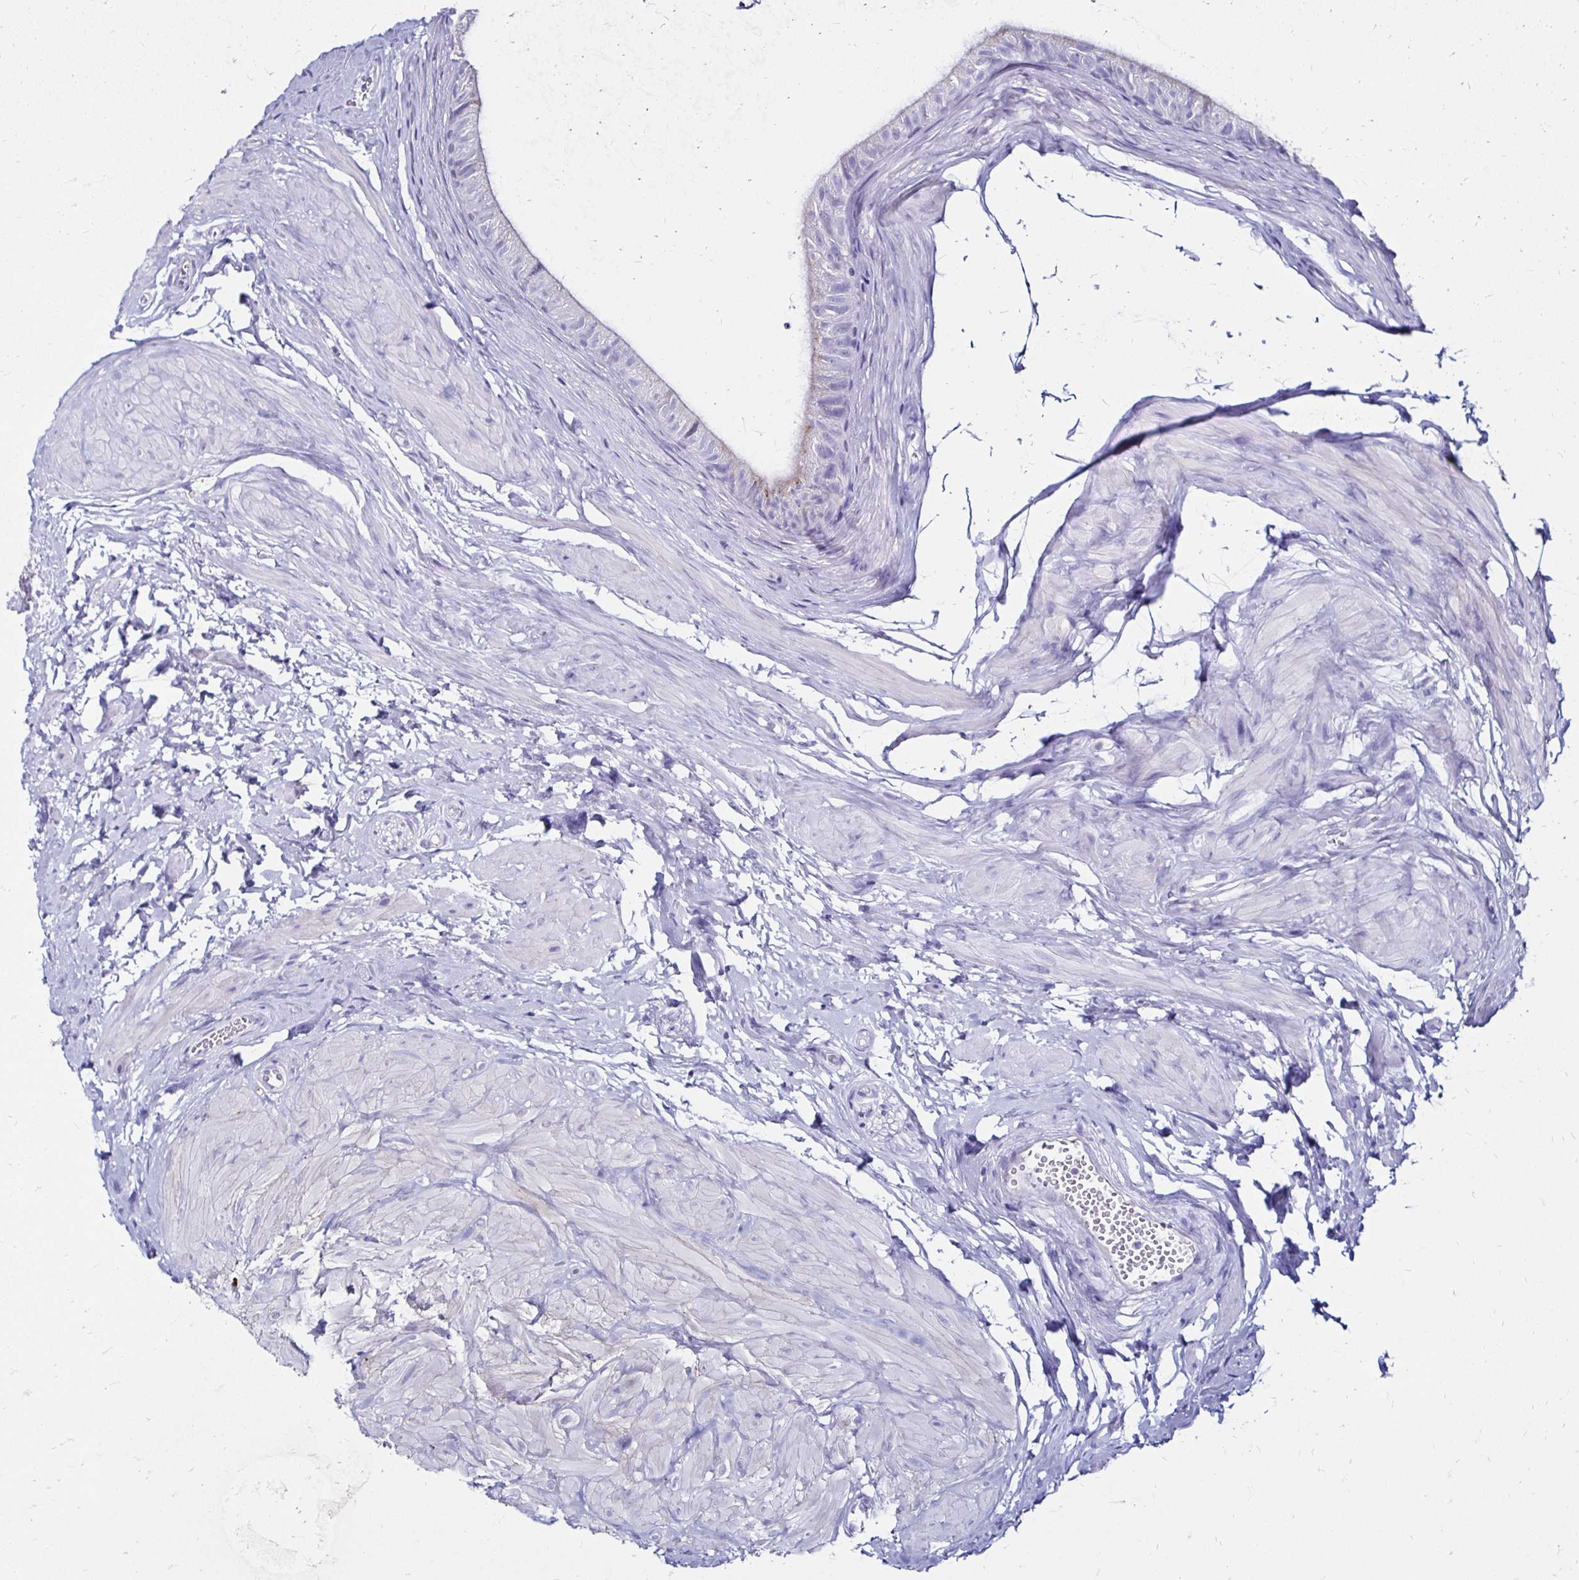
{"staining": {"intensity": "weak", "quantity": "<25%", "location": "cytoplasmic/membranous"}, "tissue": "epididymis", "cell_type": "Glandular cells", "image_type": "normal", "snomed": [{"axis": "morphology", "description": "Normal tissue, NOS"}, {"axis": "topography", "description": "Epididymis, spermatic cord, NOS"}, {"axis": "topography", "description": "Epididymis"}, {"axis": "topography", "description": "Peripheral nerve tissue"}], "caption": "IHC image of unremarkable human epididymis stained for a protein (brown), which demonstrates no expression in glandular cells. (DAB IHC visualized using brightfield microscopy, high magnification).", "gene": "KCNT1", "patient": {"sex": "male", "age": 29}}